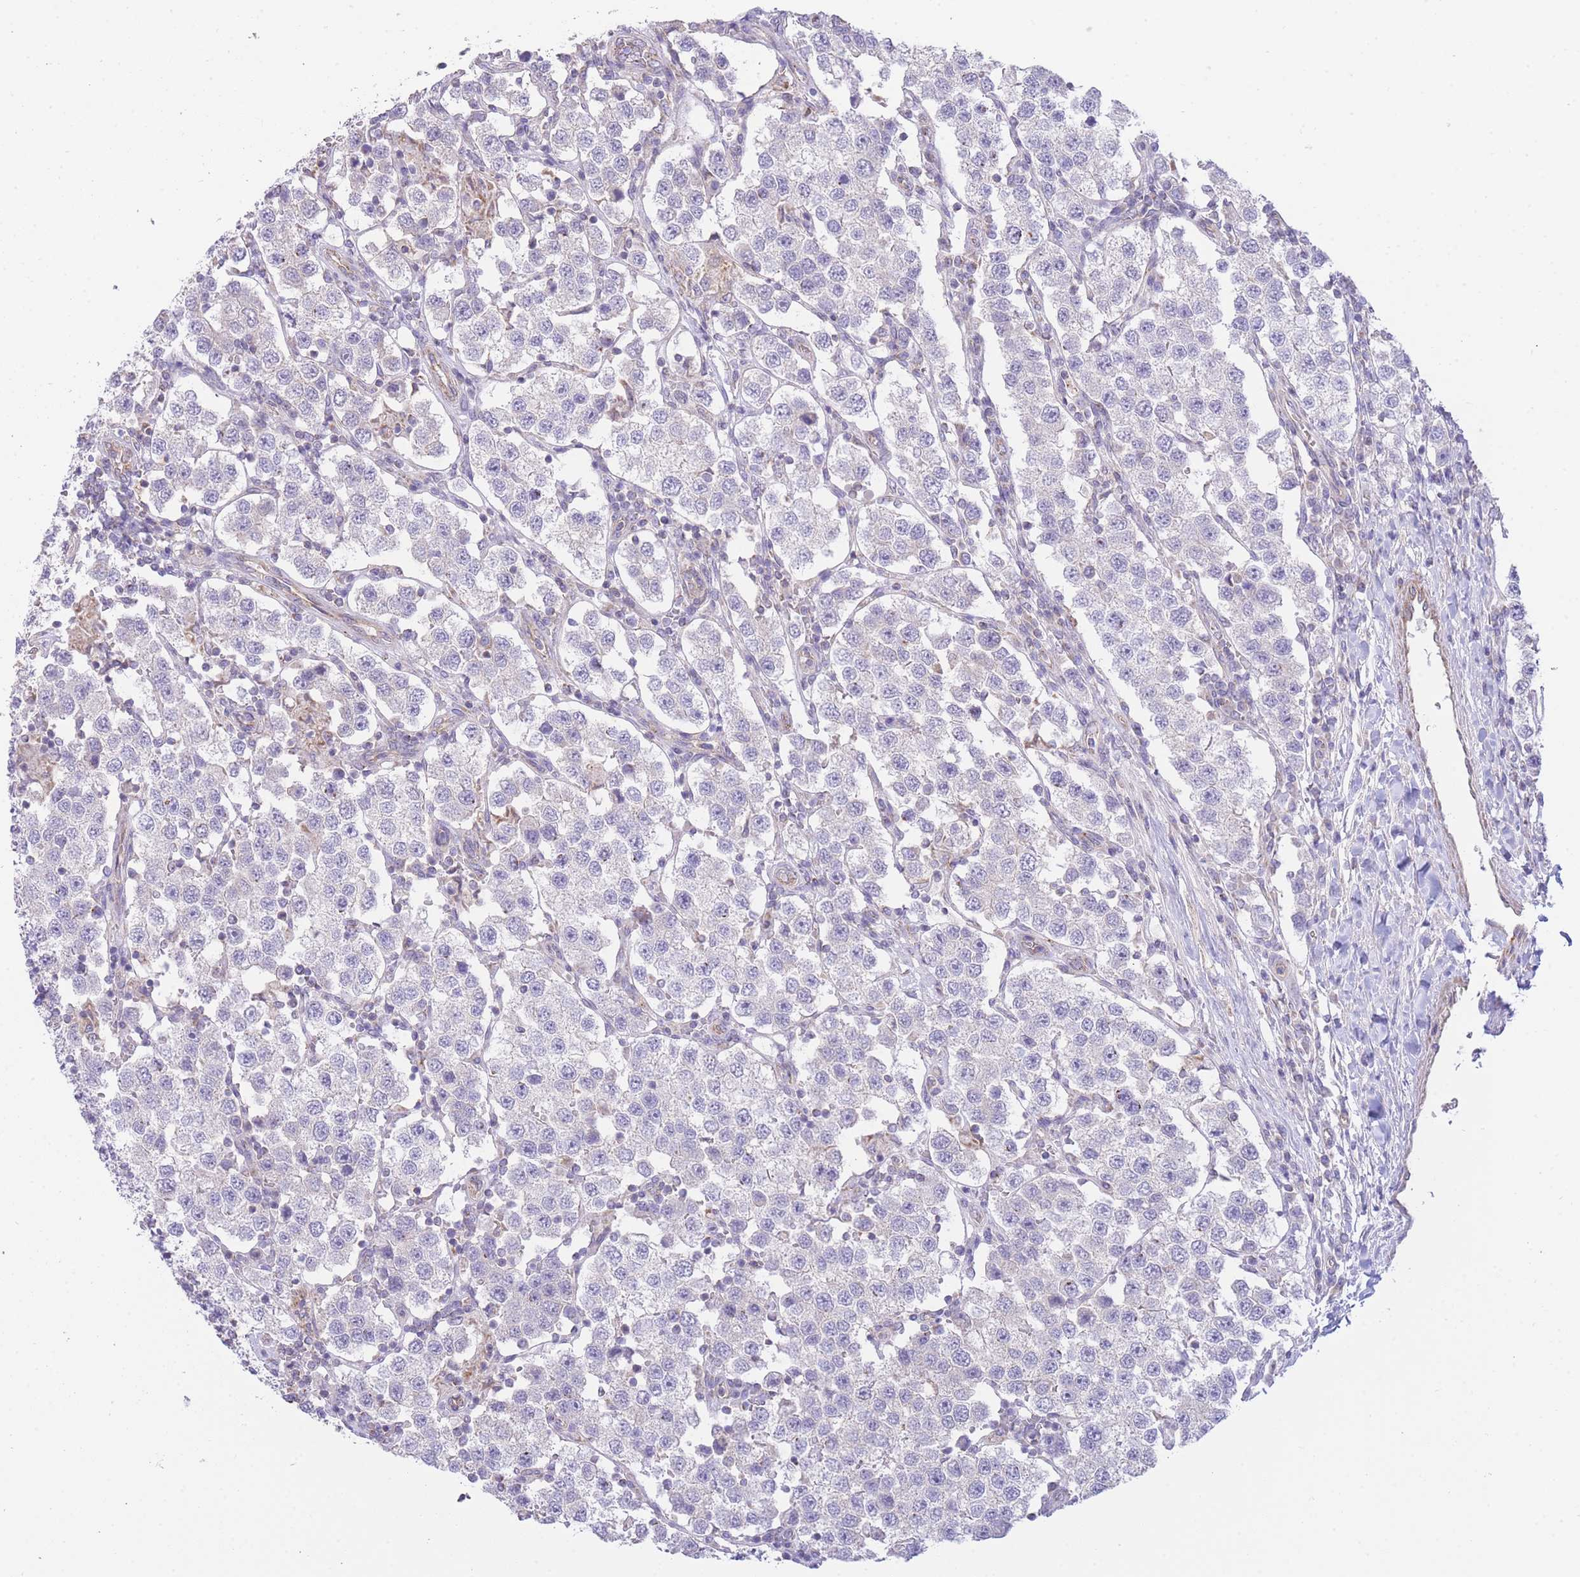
{"staining": {"intensity": "negative", "quantity": "none", "location": "none"}, "tissue": "testis cancer", "cell_type": "Tumor cells", "image_type": "cancer", "snomed": [{"axis": "morphology", "description": "Seminoma, NOS"}, {"axis": "topography", "description": "Testis"}], "caption": "Tumor cells show no significant protein expression in testis cancer (seminoma). Brightfield microscopy of immunohistochemistry stained with DAB (brown) and hematoxylin (blue), captured at high magnification.", "gene": "CTBP1", "patient": {"sex": "male", "age": 37}}